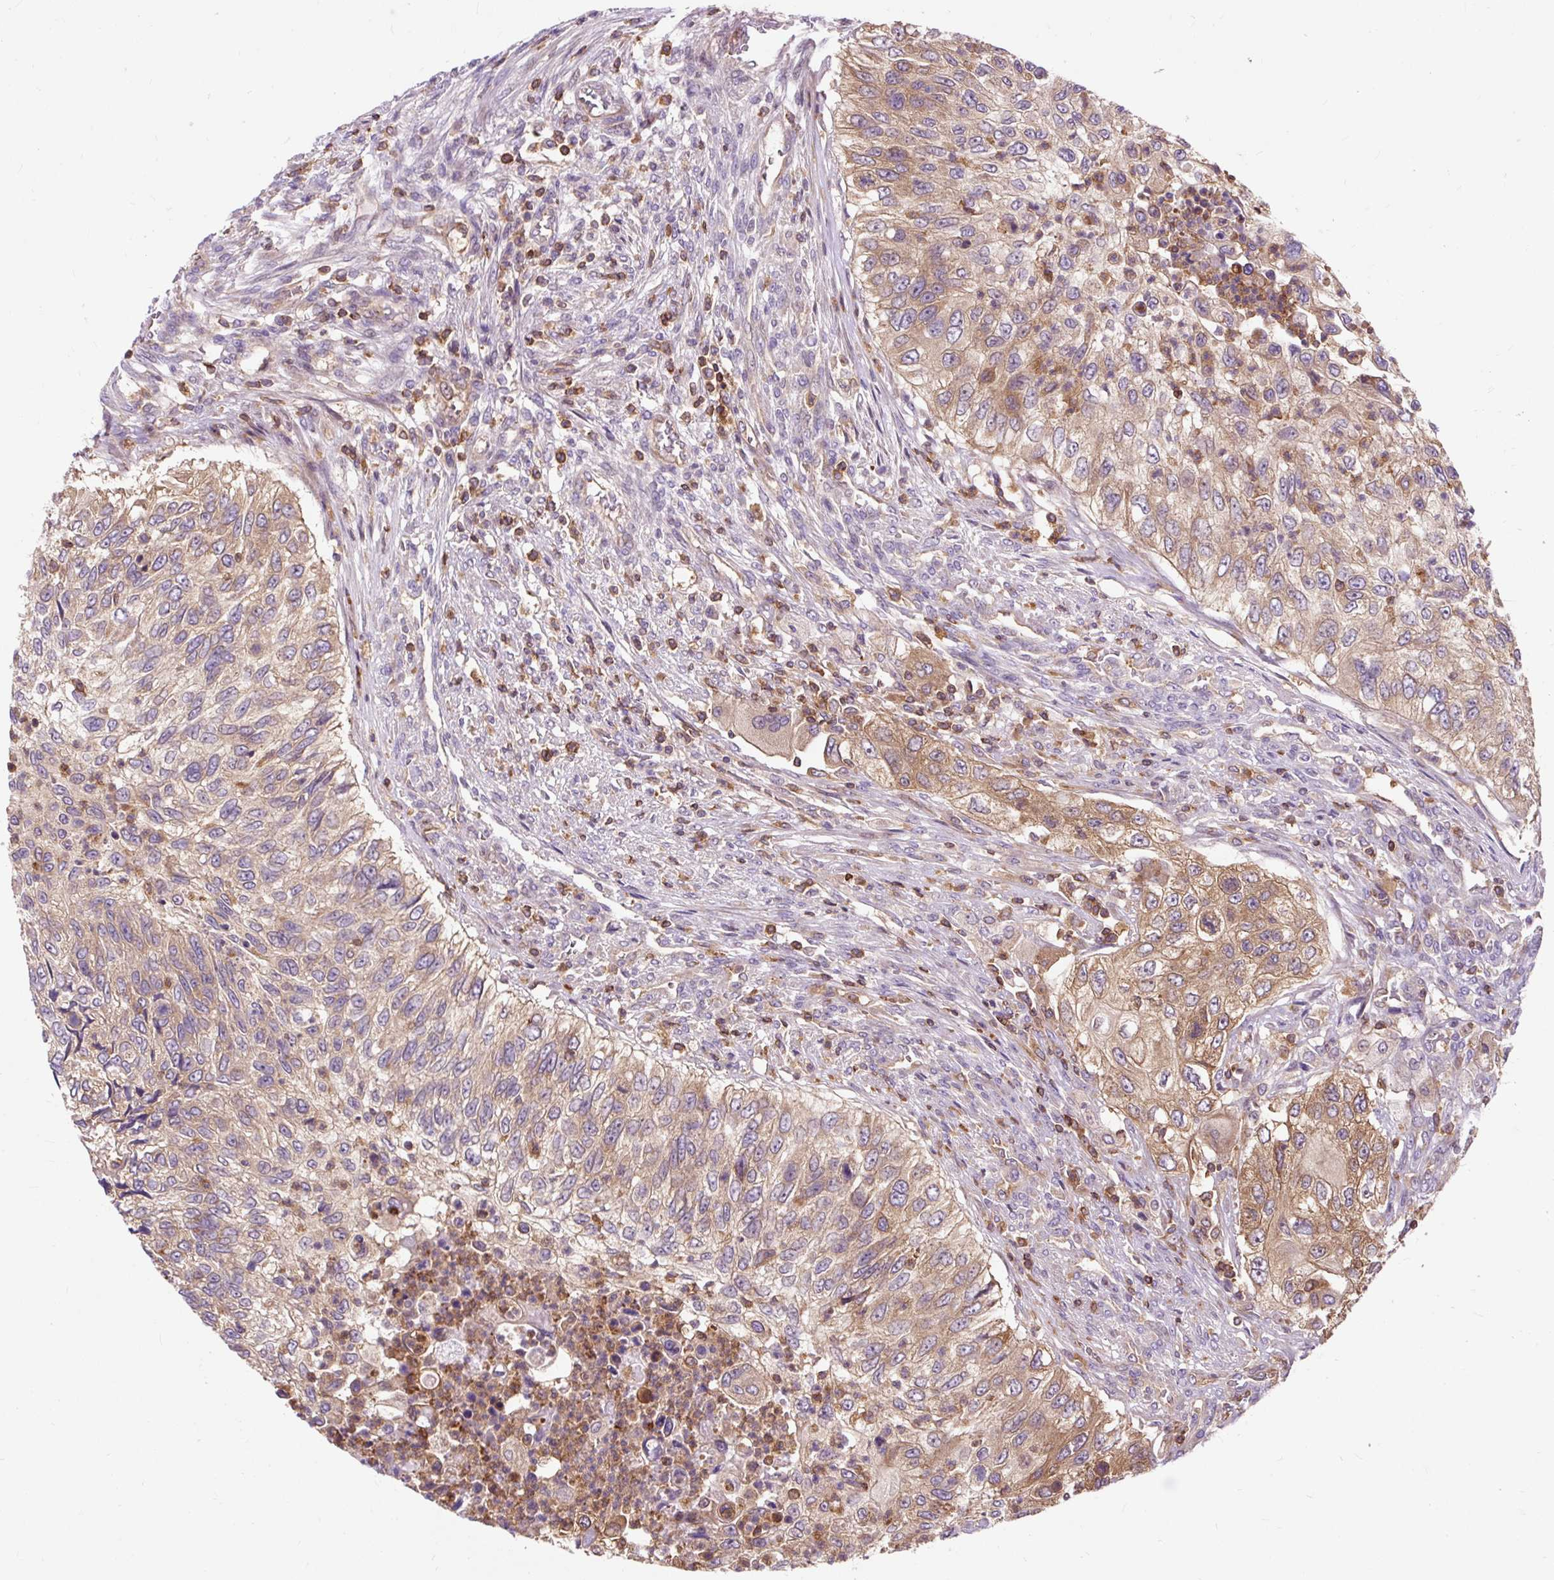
{"staining": {"intensity": "moderate", "quantity": ">75%", "location": "cytoplasmic/membranous"}, "tissue": "urothelial cancer", "cell_type": "Tumor cells", "image_type": "cancer", "snomed": [{"axis": "morphology", "description": "Urothelial carcinoma, High grade"}, {"axis": "topography", "description": "Urinary bladder"}], "caption": "Urothelial carcinoma (high-grade) stained for a protein reveals moderate cytoplasmic/membranous positivity in tumor cells.", "gene": "CISD3", "patient": {"sex": "female", "age": 60}}